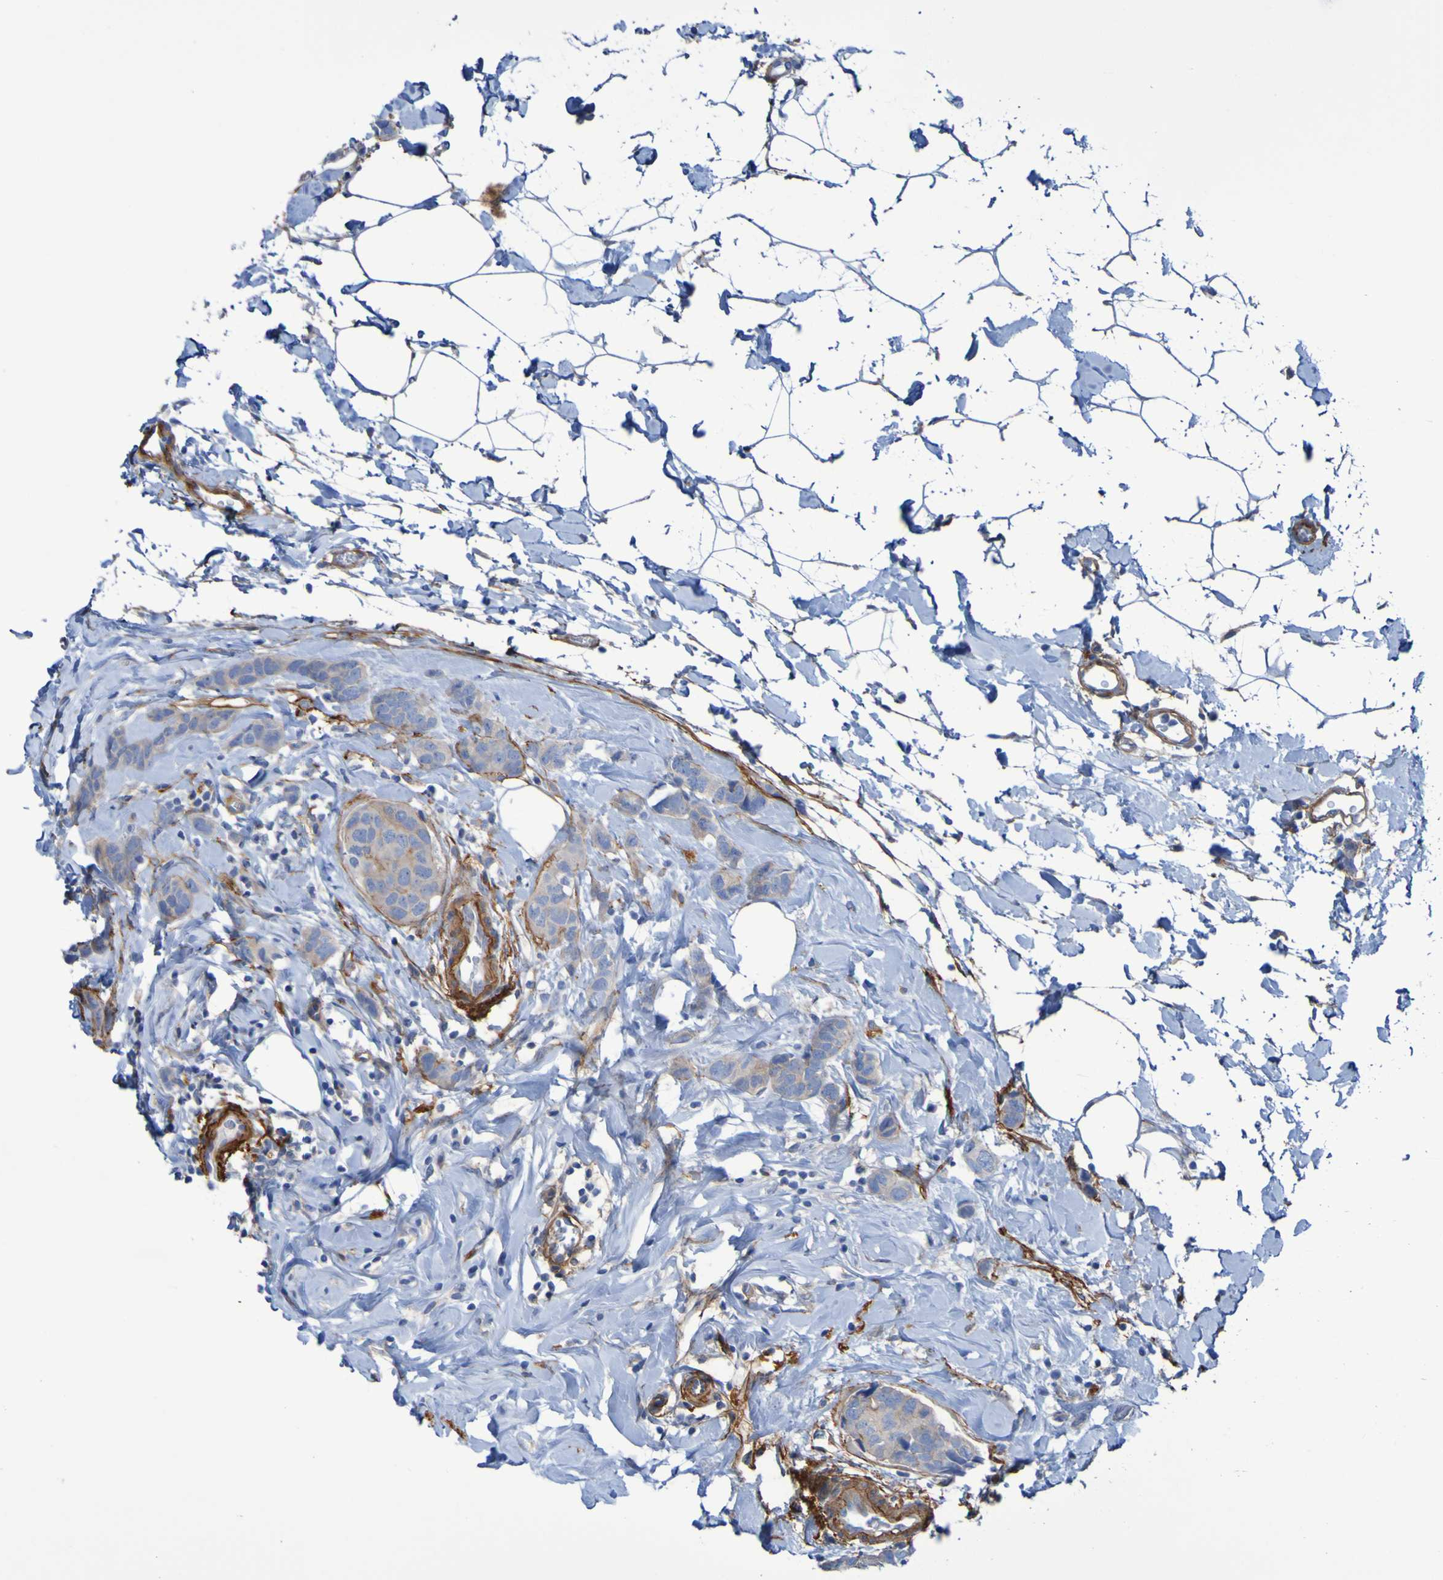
{"staining": {"intensity": "weak", "quantity": "25%-75%", "location": "cytoplasmic/membranous"}, "tissue": "breast cancer", "cell_type": "Tumor cells", "image_type": "cancer", "snomed": [{"axis": "morphology", "description": "Normal tissue, NOS"}, {"axis": "morphology", "description": "Duct carcinoma"}, {"axis": "topography", "description": "Breast"}], "caption": "Immunohistochemistry (IHC) image of infiltrating ductal carcinoma (breast) stained for a protein (brown), which reveals low levels of weak cytoplasmic/membranous staining in about 25%-75% of tumor cells.", "gene": "LPP", "patient": {"sex": "female", "age": 50}}